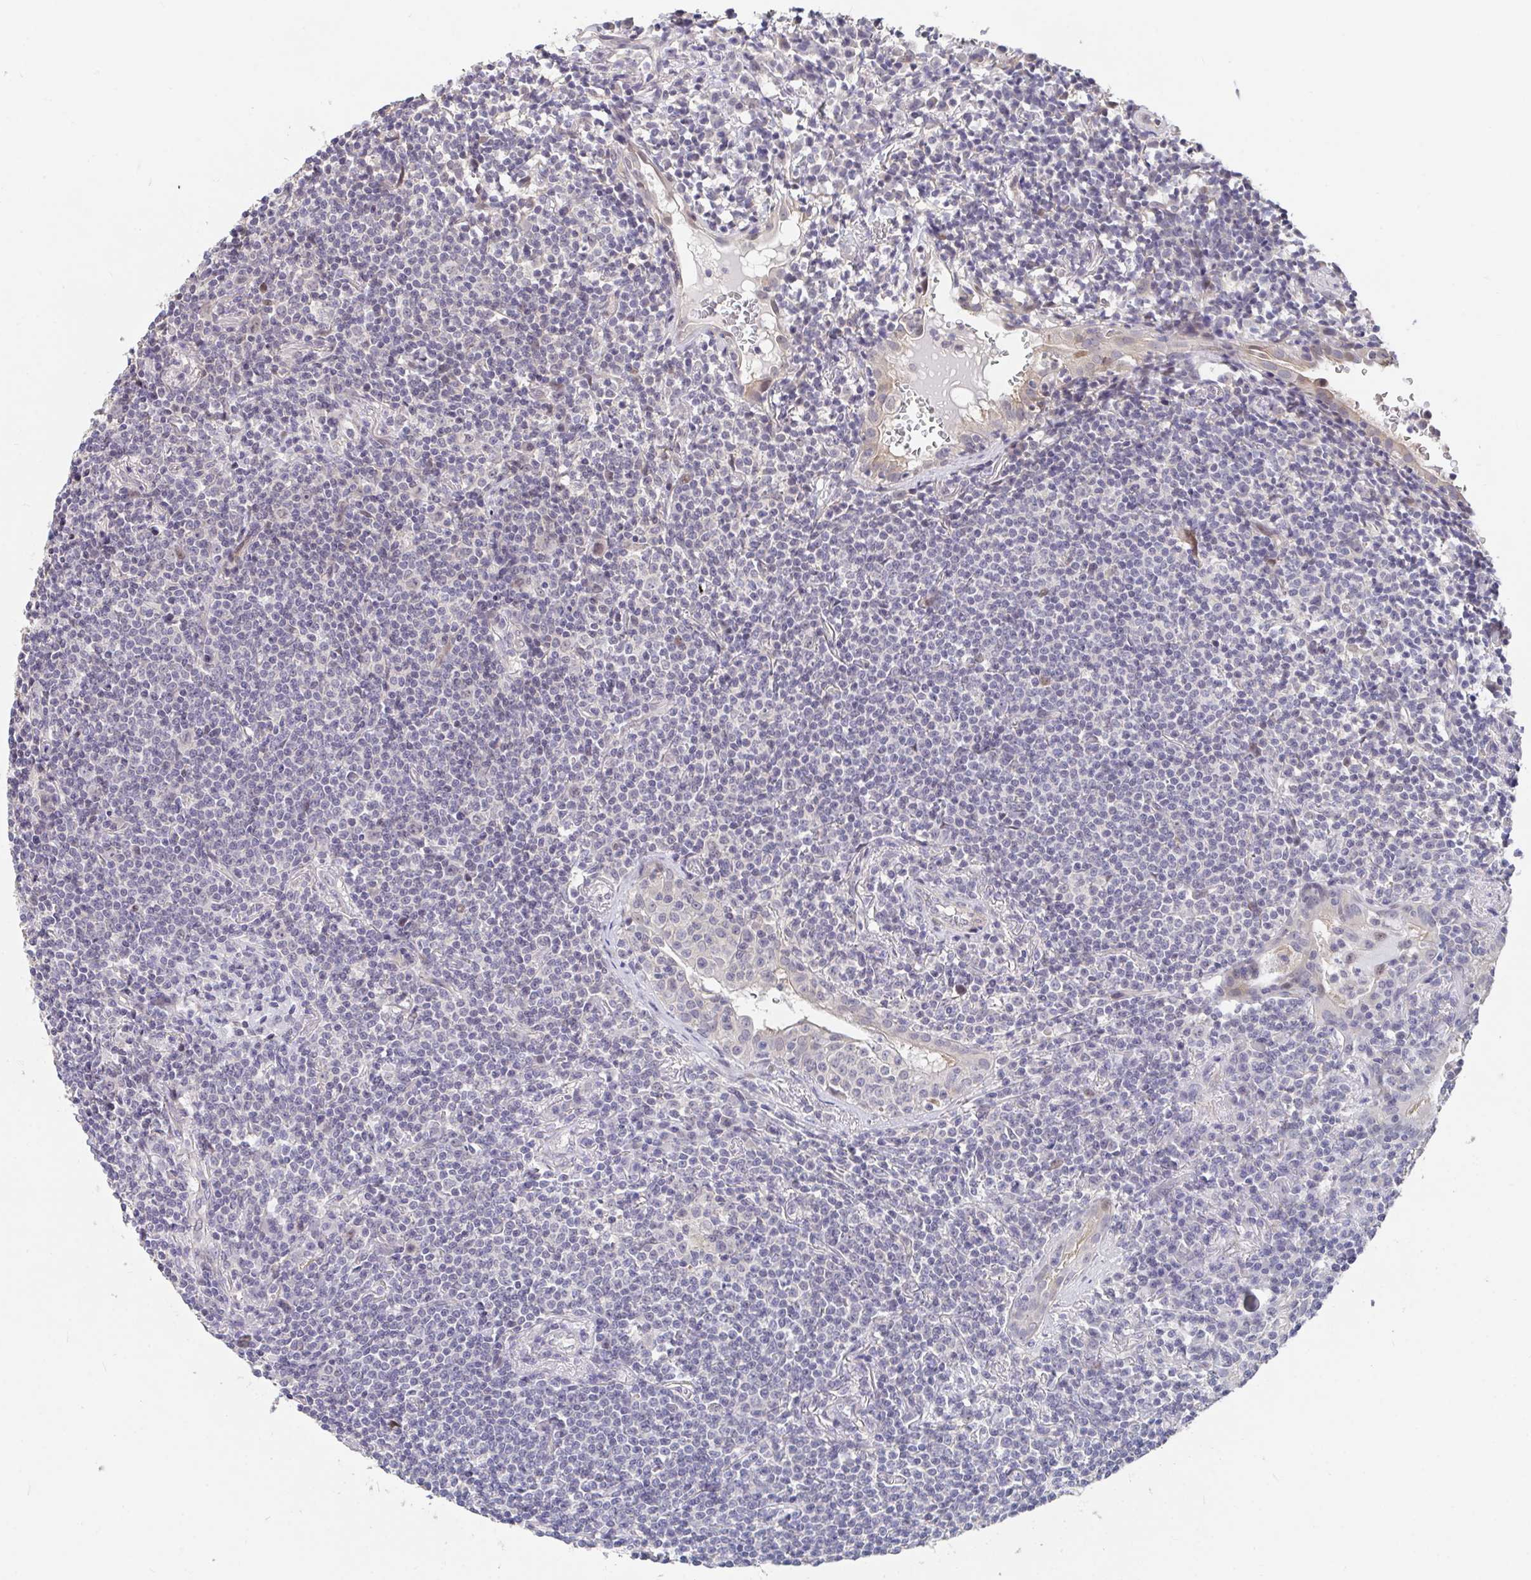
{"staining": {"intensity": "negative", "quantity": "none", "location": "none"}, "tissue": "lymphoma", "cell_type": "Tumor cells", "image_type": "cancer", "snomed": [{"axis": "morphology", "description": "Malignant lymphoma, non-Hodgkin's type, Low grade"}, {"axis": "topography", "description": "Lung"}], "caption": "There is no significant expression in tumor cells of low-grade malignant lymphoma, non-Hodgkin's type.", "gene": "FAM156B", "patient": {"sex": "female", "age": 71}}